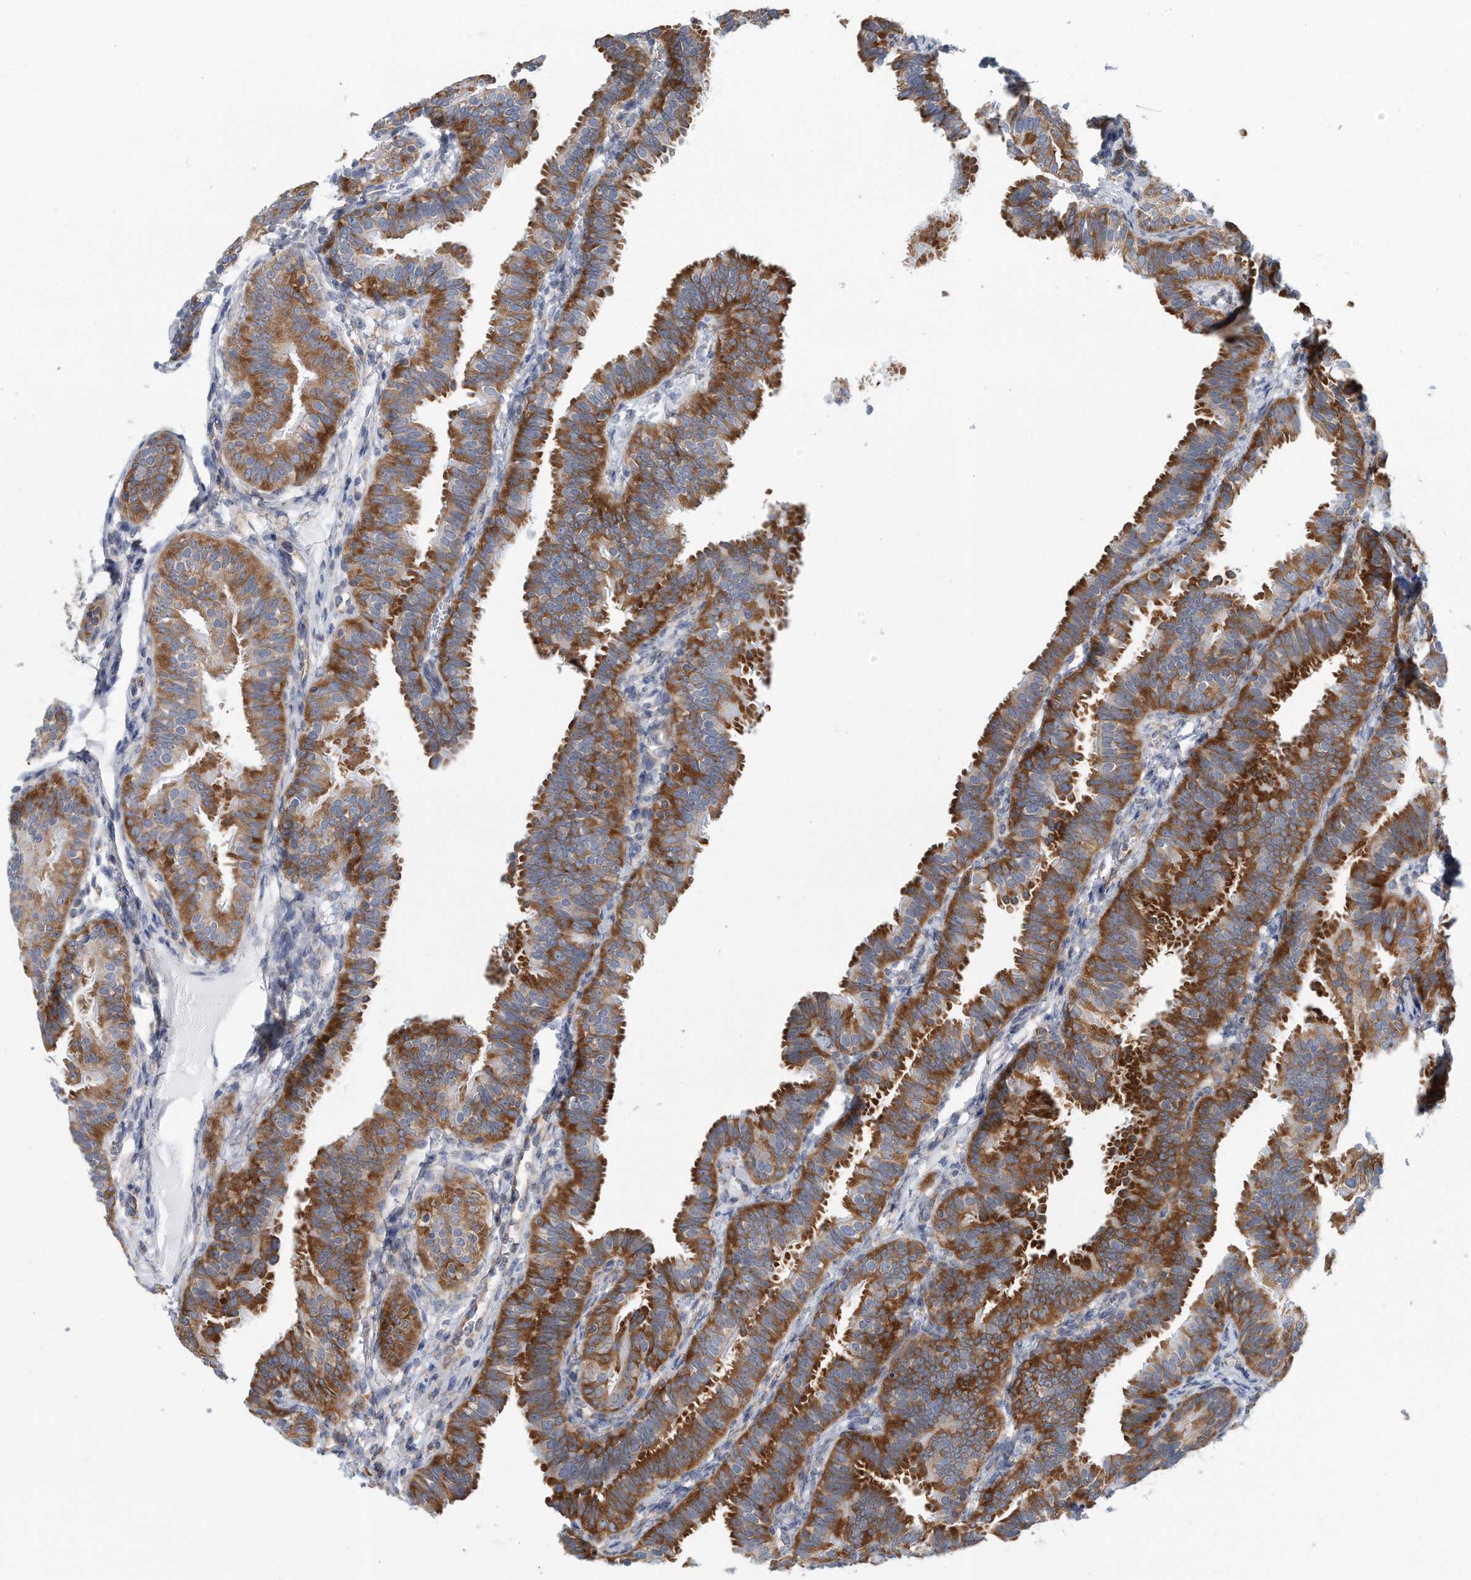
{"staining": {"intensity": "strong", "quantity": ">75%", "location": "cytoplasmic/membranous"}, "tissue": "fallopian tube", "cell_type": "Glandular cells", "image_type": "normal", "snomed": [{"axis": "morphology", "description": "Normal tissue, NOS"}, {"axis": "topography", "description": "Fallopian tube"}], "caption": "IHC of normal human fallopian tube displays high levels of strong cytoplasmic/membranous staining in about >75% of glandular cells. The protein of interest is stained brown, and the nuclei are stained in blue (DAB IHC with brightfield microscopy, high magnification).", "gene": "RPL26L1", "patient": {"sex": "female", "age": 35}}